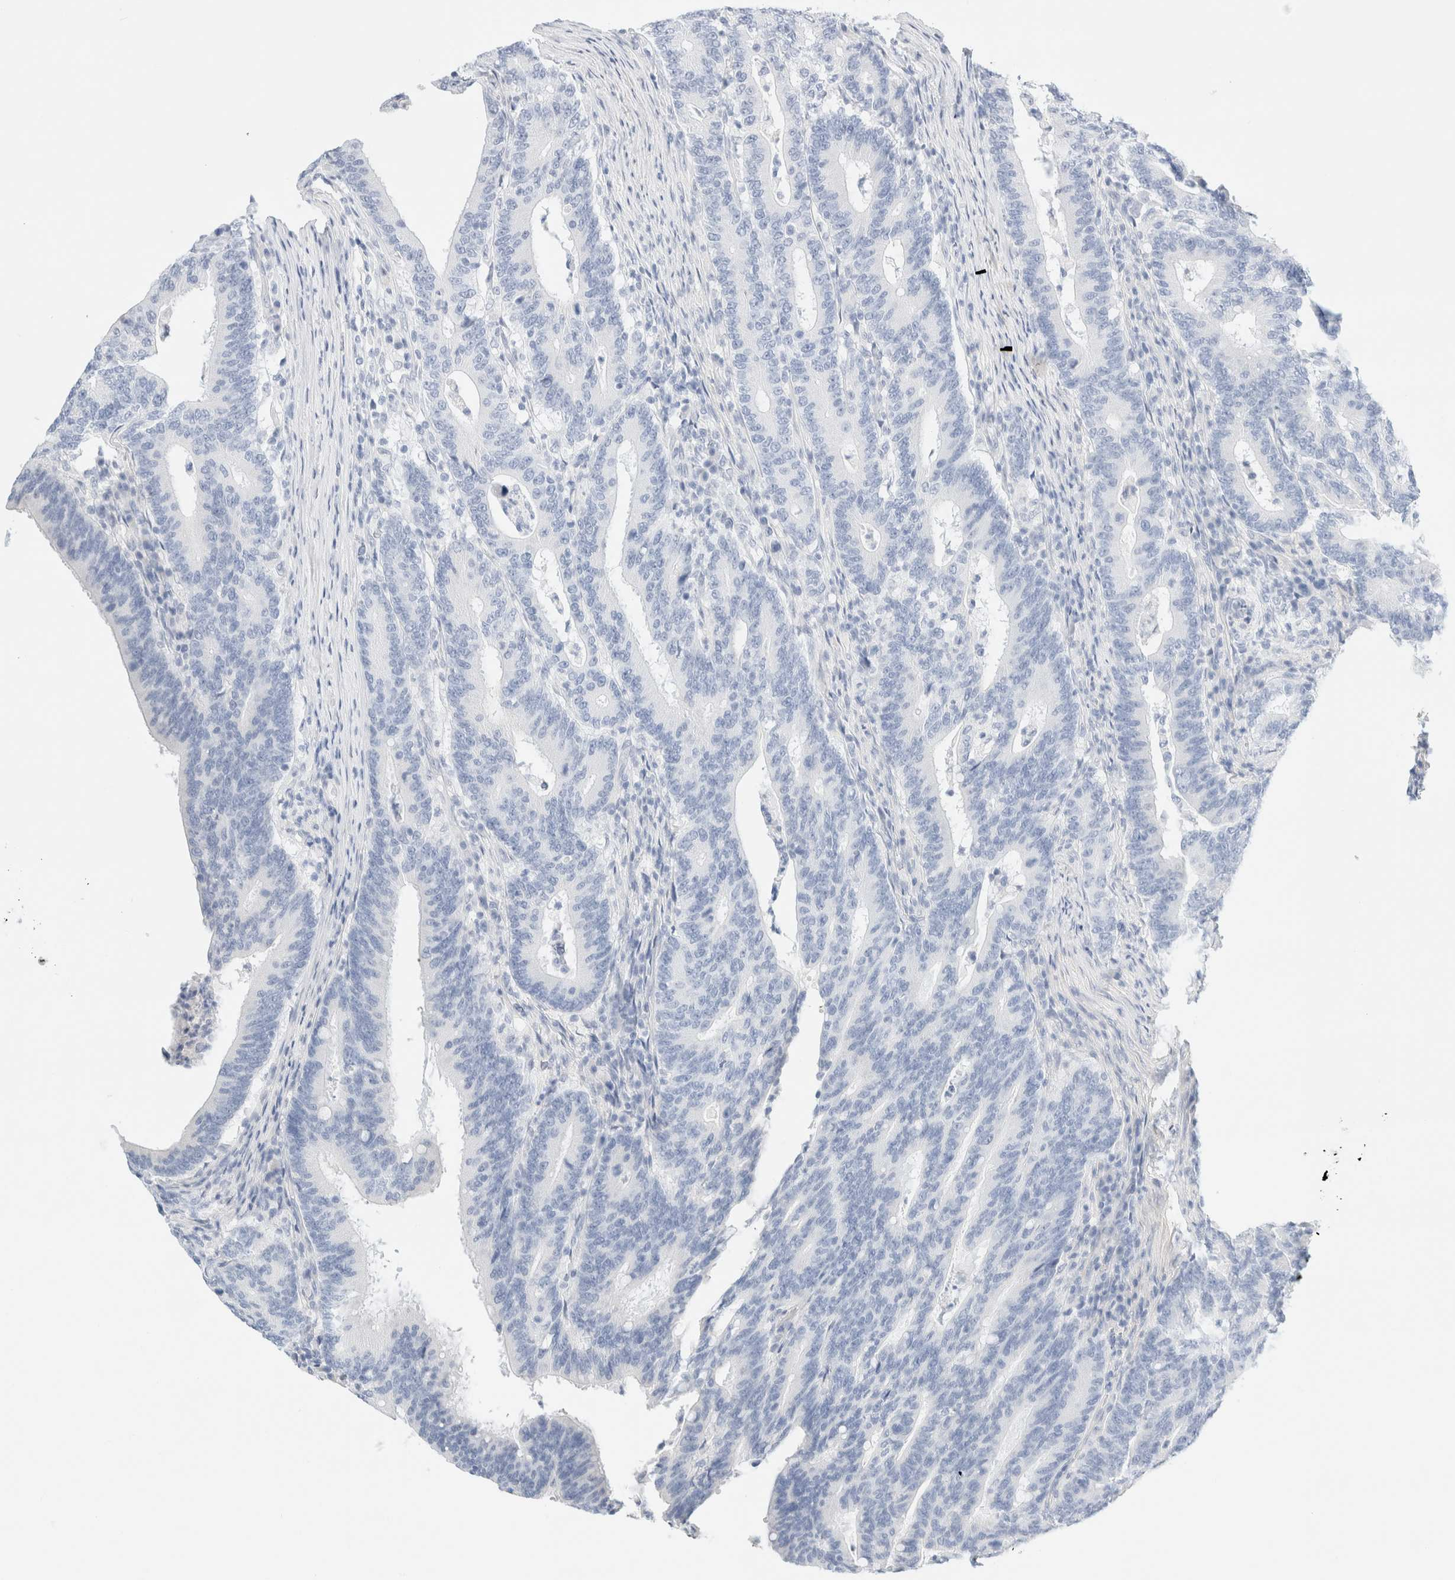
{"staining": {"intensity": "negative", "quantity": "none", "location": "none"}, "tissue": "colorectal cancer", "cell_type": "Tumor cells", "image_type": "cancer", "snomed": [{"axis": "morphology", "description": "Adenocarcinoma, NOS"}, {"axis": "topography", "description": "Colon"}], "caption": "Human colorectal cancer (adenocarcinoma) stained for a protein using IHC demonstrates no expression in tumor cells.", "gene": "DPYS", "patient": {"sex": "female", "age": 66}}